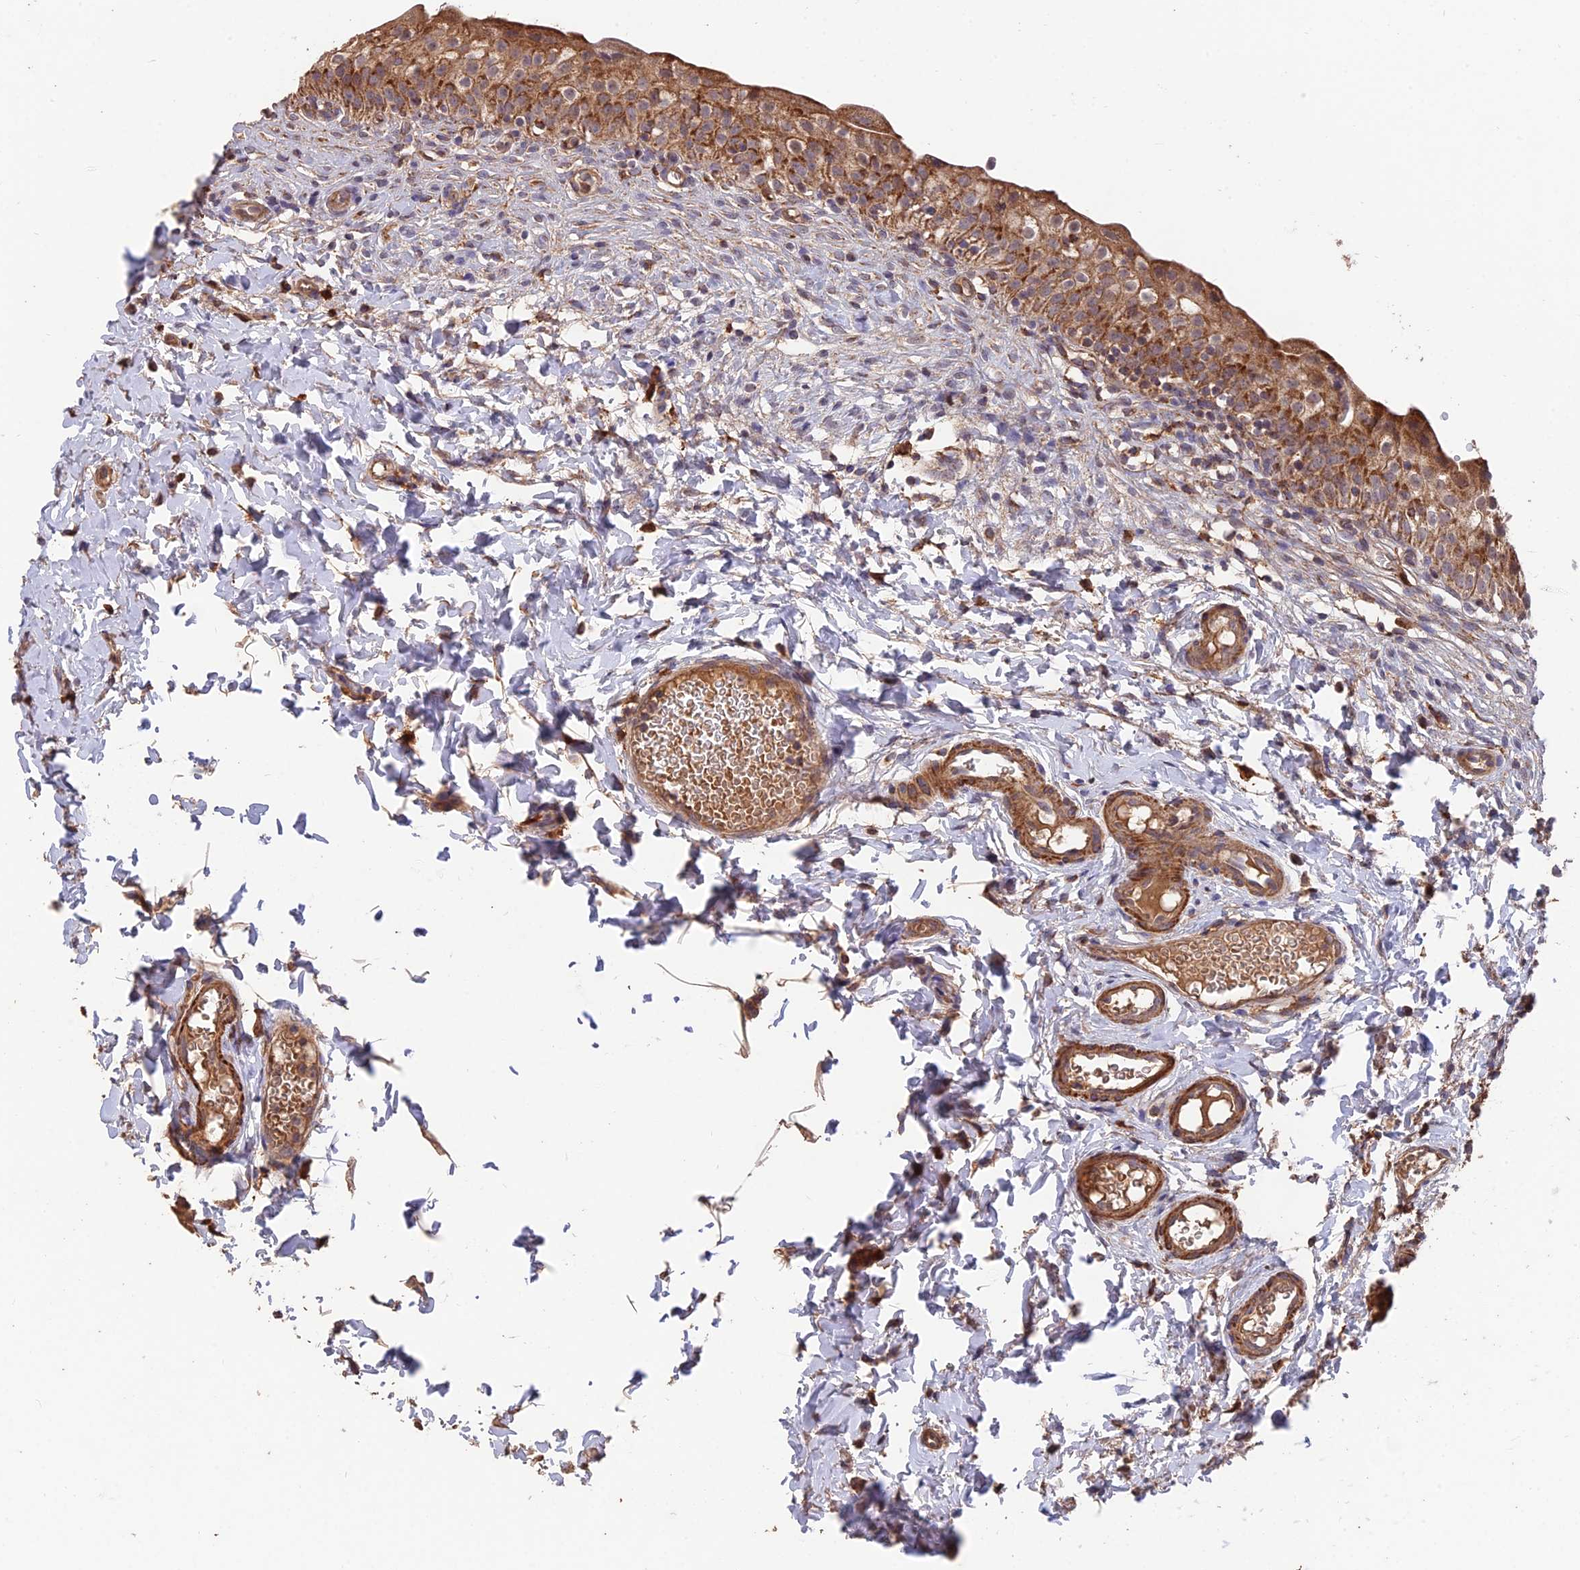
{"staining": {"intensity": "strong", "quantity": ">75%", "location": "cytoplasmic/membranous"}, "tissue": "urinary bladder", "cell_type": "Urothelial cells", "image_type": "normal", "snomed": [{"axis": "morphology", "description": "Normal tissue, NOS"}, {"axis": "topography", "description": "Urinary bladder"}], "caption": "Unremarkable urinary bladder reveals strong cytoplasmic/membranous positivity in about >75% of urothelial cells.", "gene": "IFT22", "patient": {"sex": "male", "age": 55}}